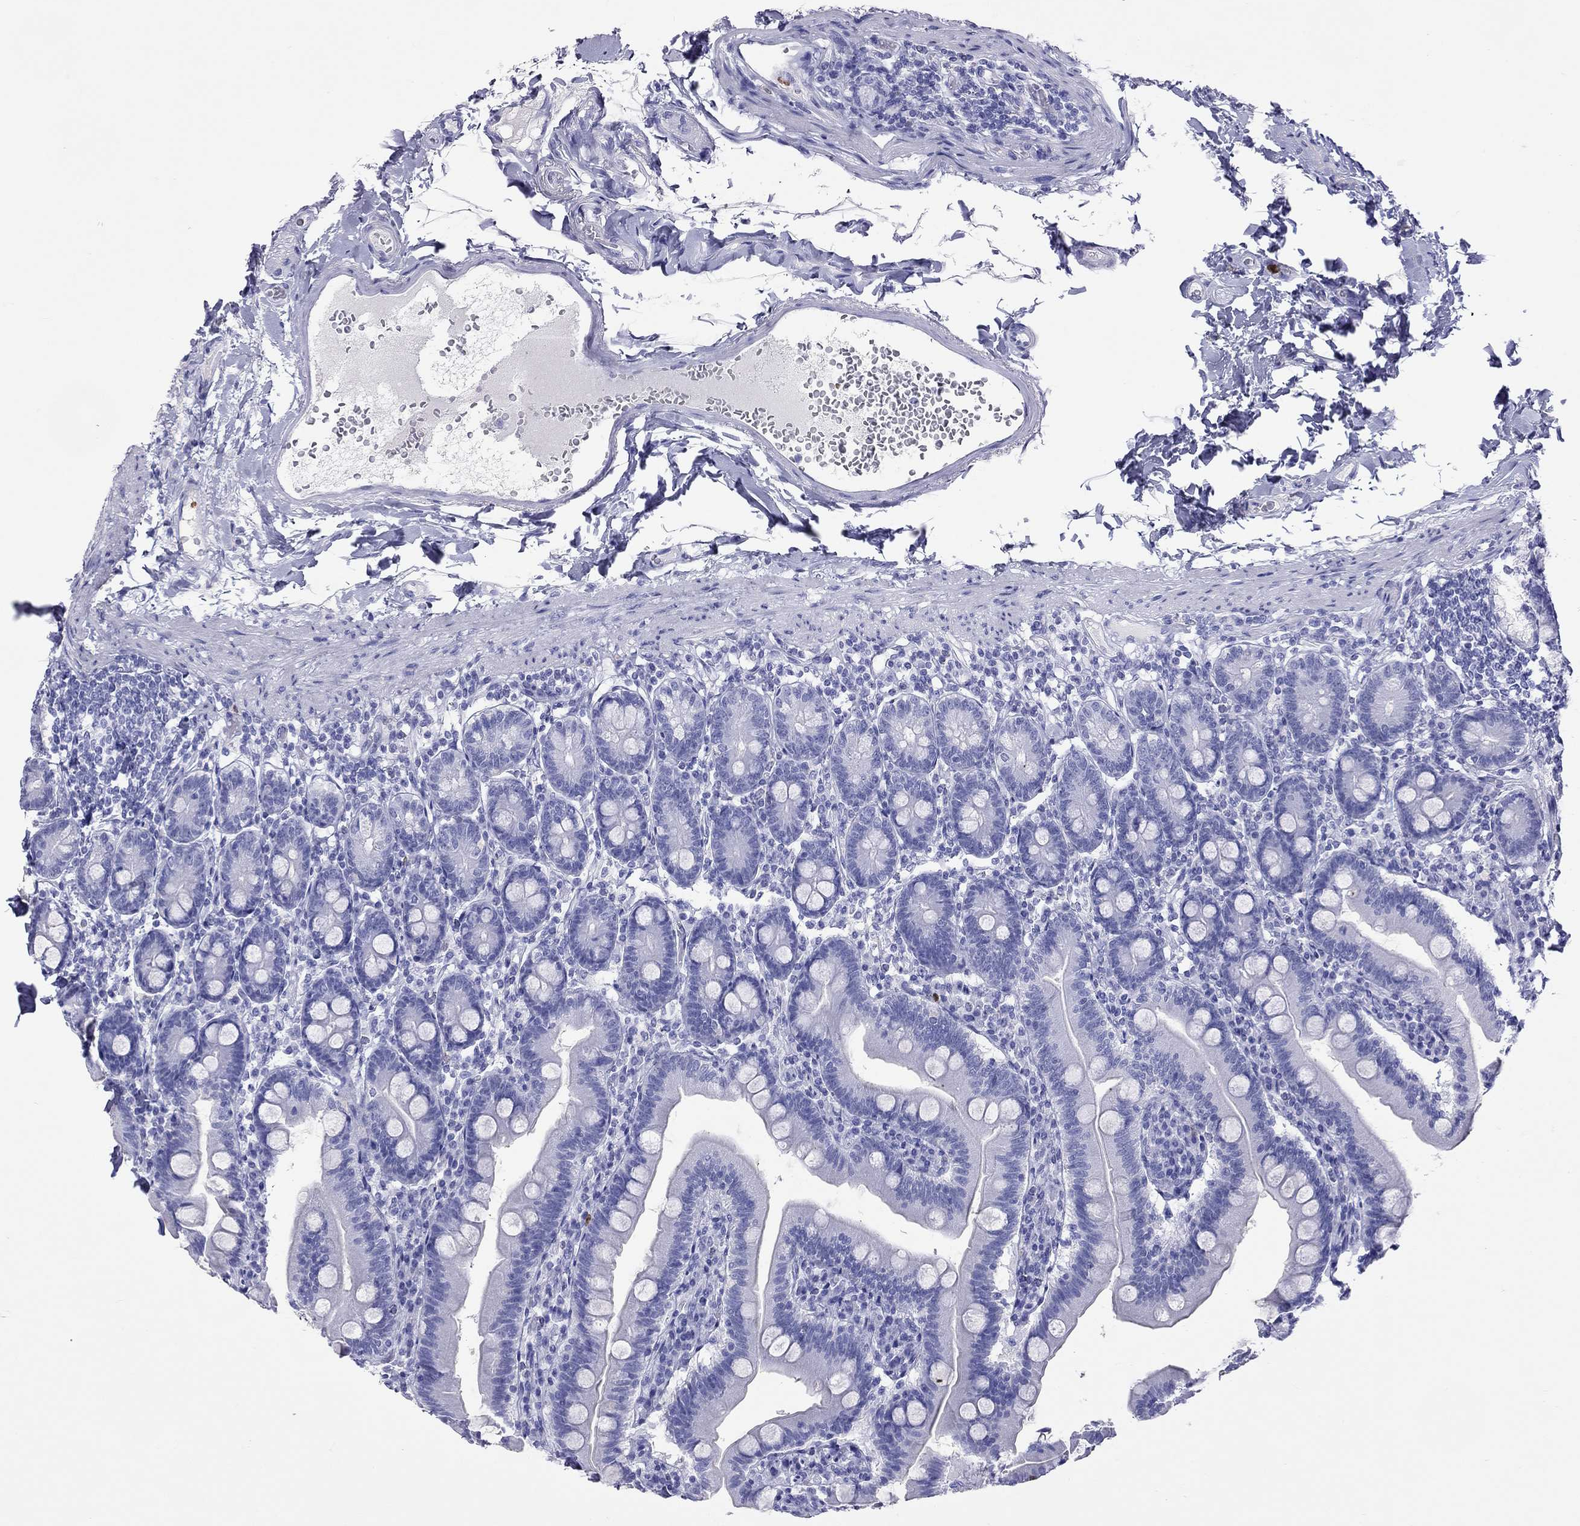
{"staining": {"intensity": "negative", "quantity": "none", "location": "none"}, "tissue": "duodenum", "cell_type": "Glandular cells", "image_type": "normal", "snomed": [{"axis": "morphology", "description": "Normal tissue, NOS"}, {"axis": "topography", "description": "Duodenum"}], "caption": "Glandular cells show no significant expression in normal duodenum. The staining was performed using DAB to visualize the protein expression in brown, while the nuclei were stained in blue with hematoxylin (Magnification: 20x).", "gene": "SLAMF1", "patient": {"sex": "female", "age": 67}}